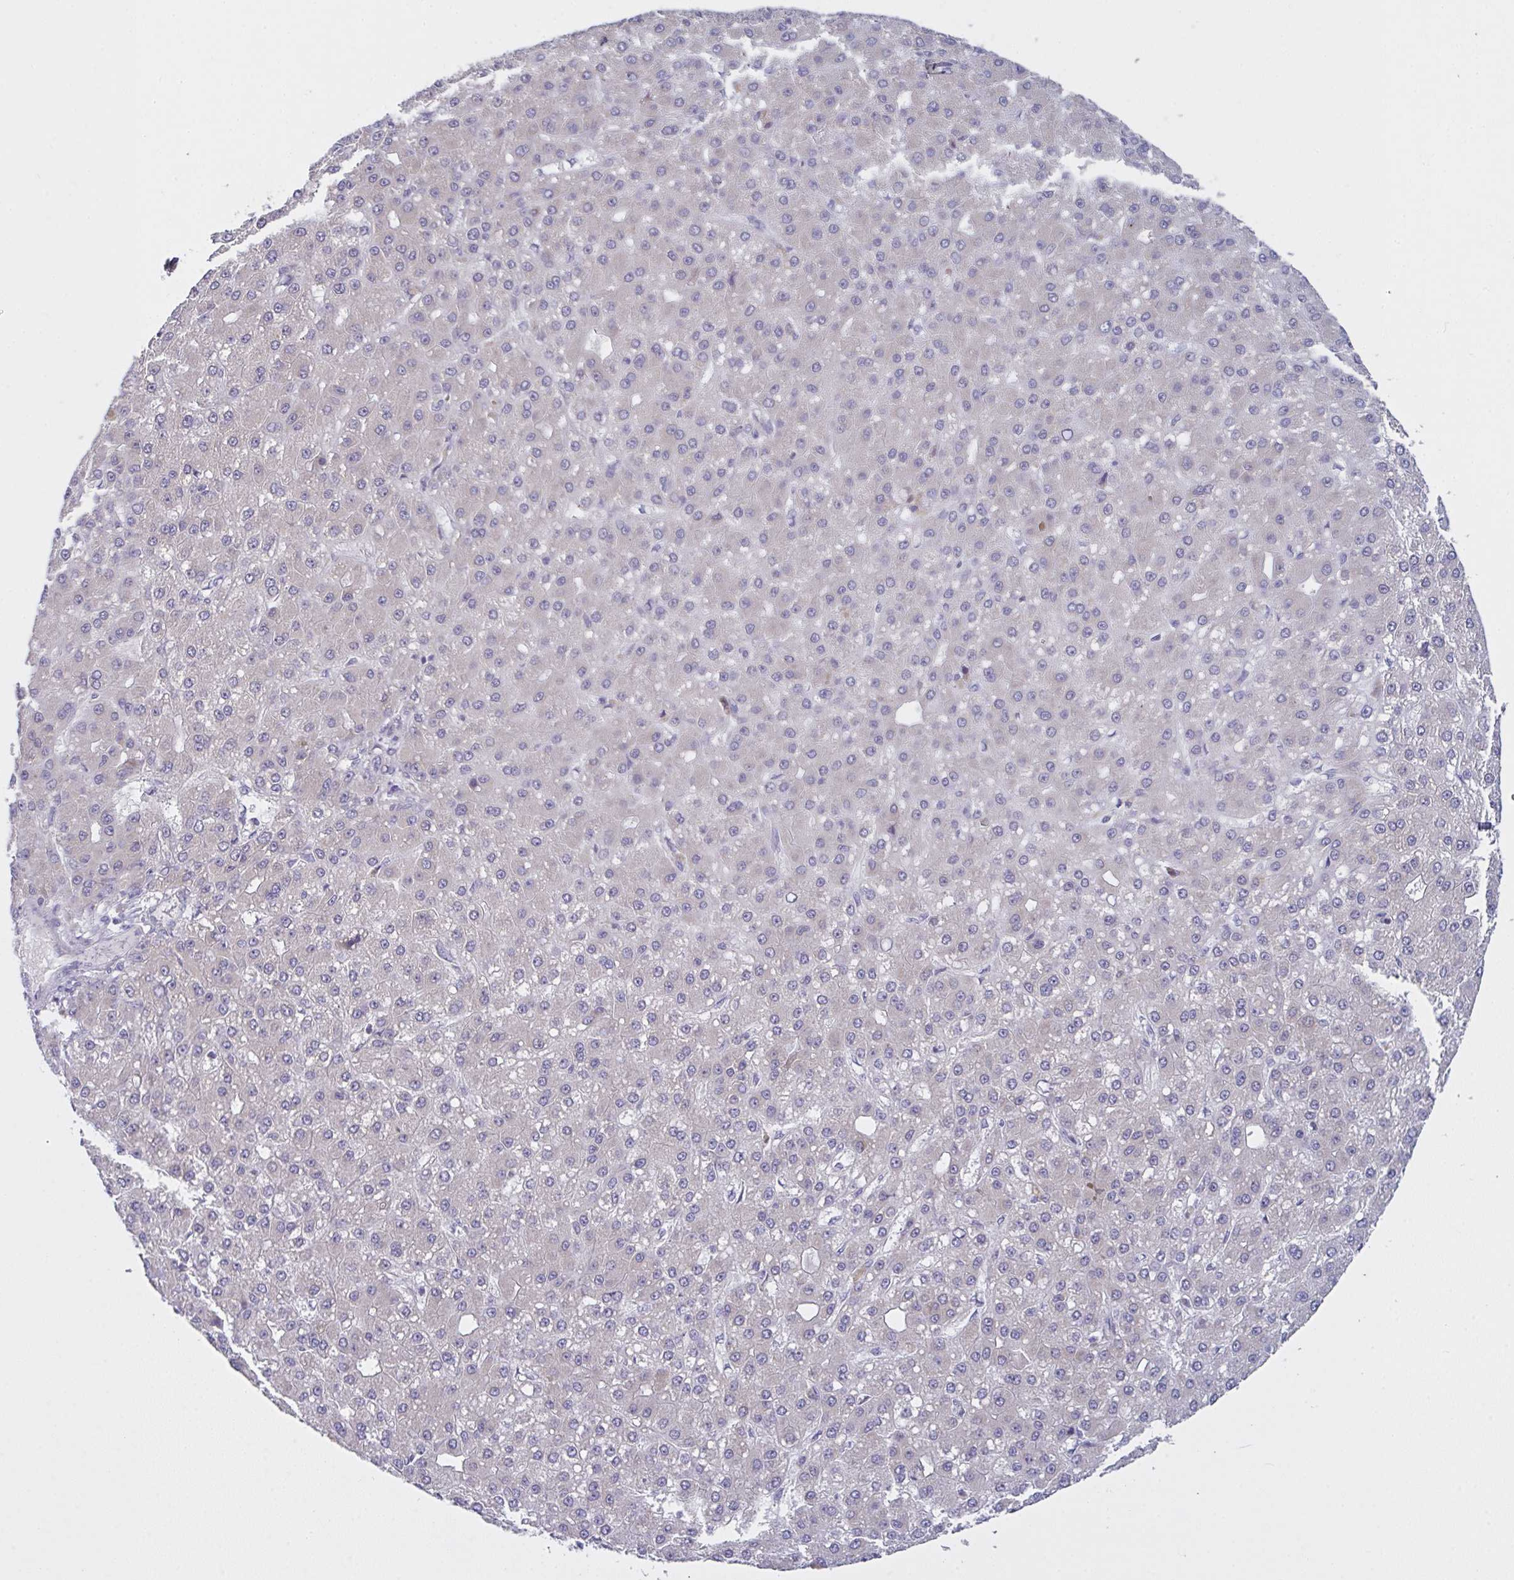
{"staining": {"intensity": "negative", "quantity": "none", "location": "none"}, "tissue": "liver cancer", "cell_type": "Tumor cells", "image_type": "cancer", "snomed": [{"axis": "morphology", "description": "Carcinoma, Hepatocellular, NOS"}, {"axis": "topography", "description": "Liver"}], "caption": "The immunohistochemistry photomicrograph has no significant expression in tumor cells of liver cancer tissue. The staining is performed using DAB (3,3'-diaminobenzidine) brown chromogen with nuclei counter-stained in using hematoxylin.", "gene": "MRPS2", "patient": {"sex": "male", "age": 67}}